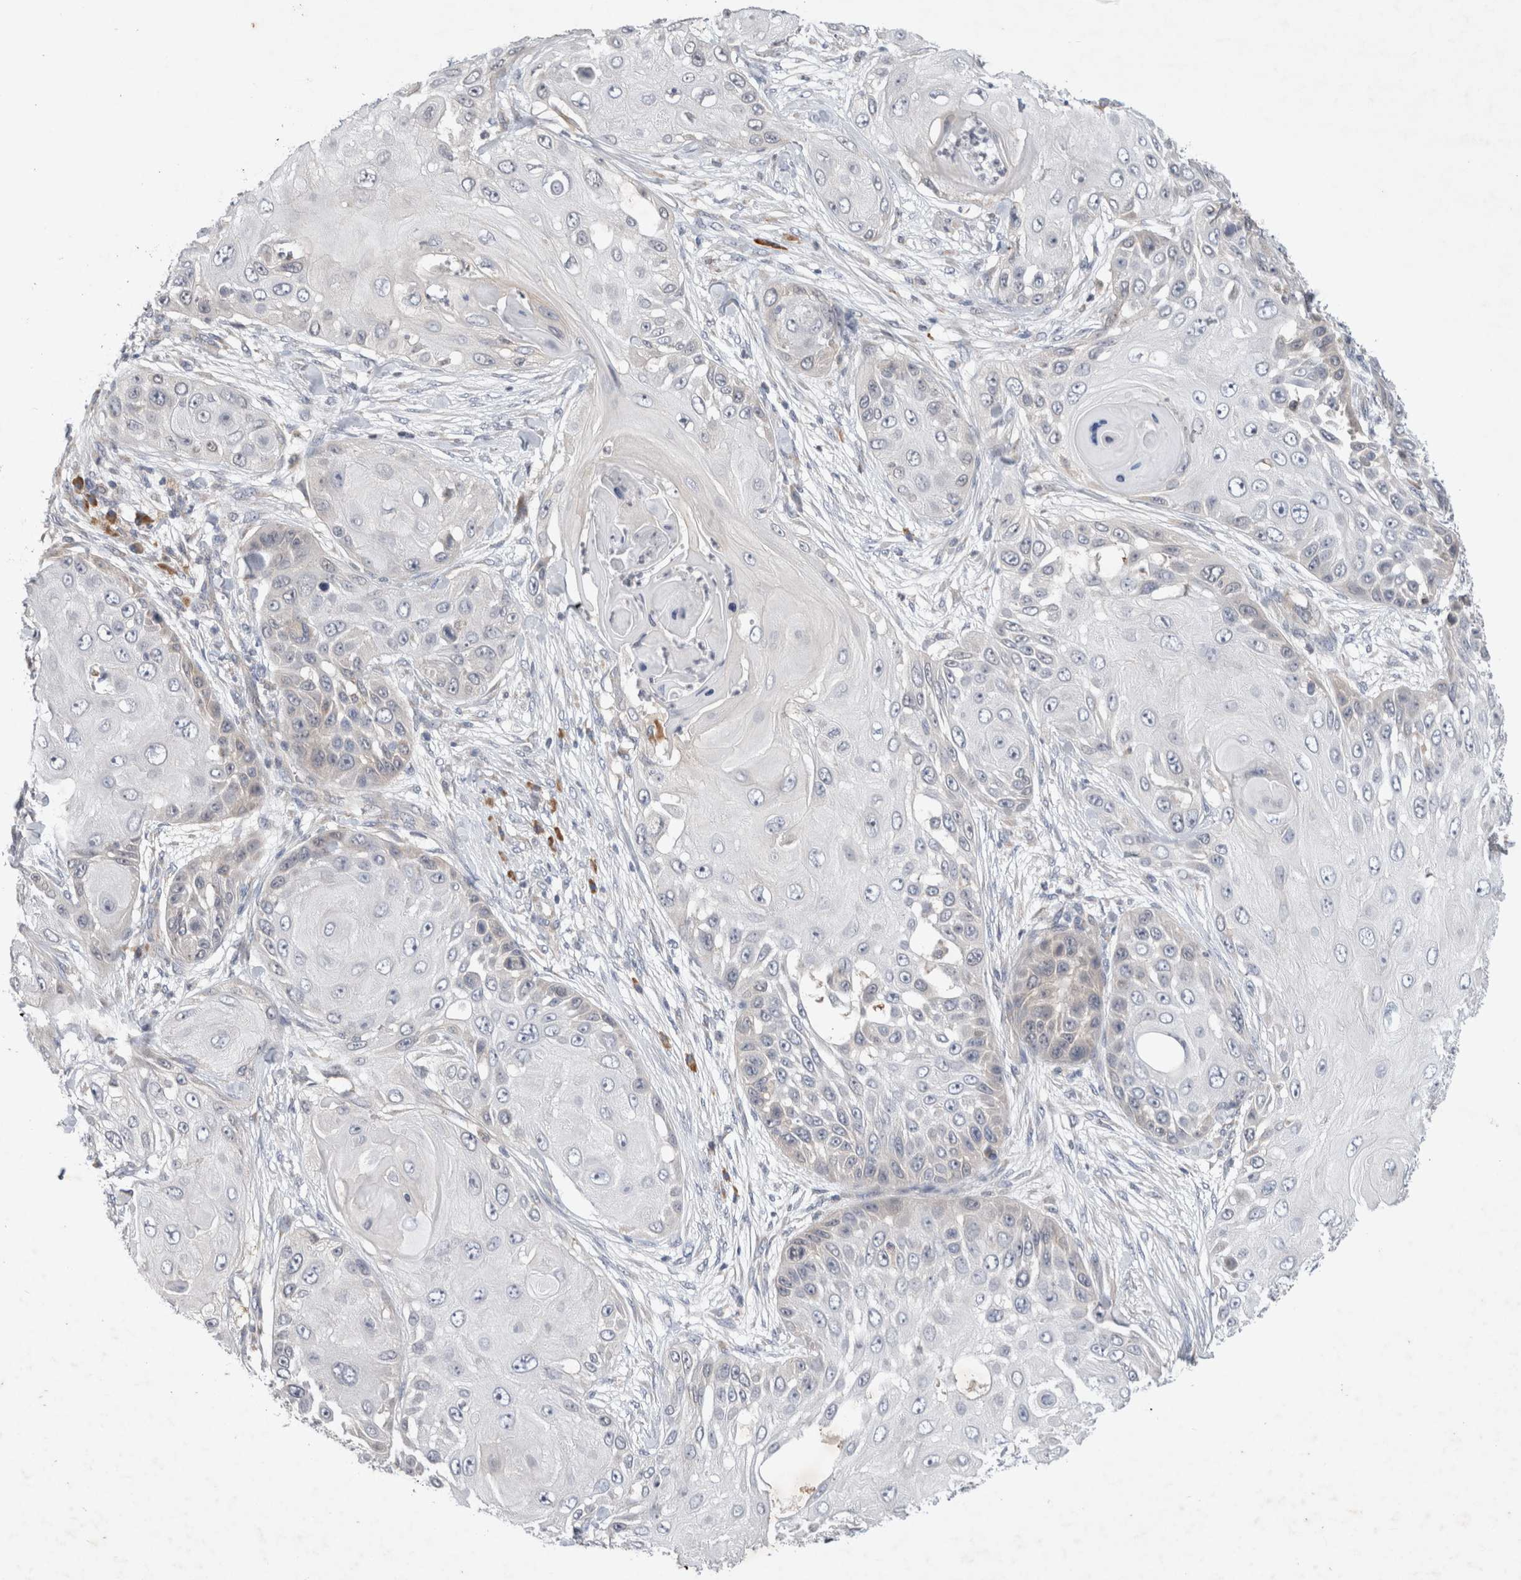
{"staining": {"intensity": "negative", "quantity": "none", "location": "none"}, "tissue": "skin cancer", "cell_type": "Tumor cells", "image_type": "cancer", "snomed": [{"axis": "morphology", "description": "Squamous cell carcinoma, NOS"}, {"axis": "topography", "description": "Skin"}], "caption": "A micrograph of human skin cancer is negative for staining in tumor cells.", "gene": "NEDD4L", "patient": {"sex": "female", "age": 44}}